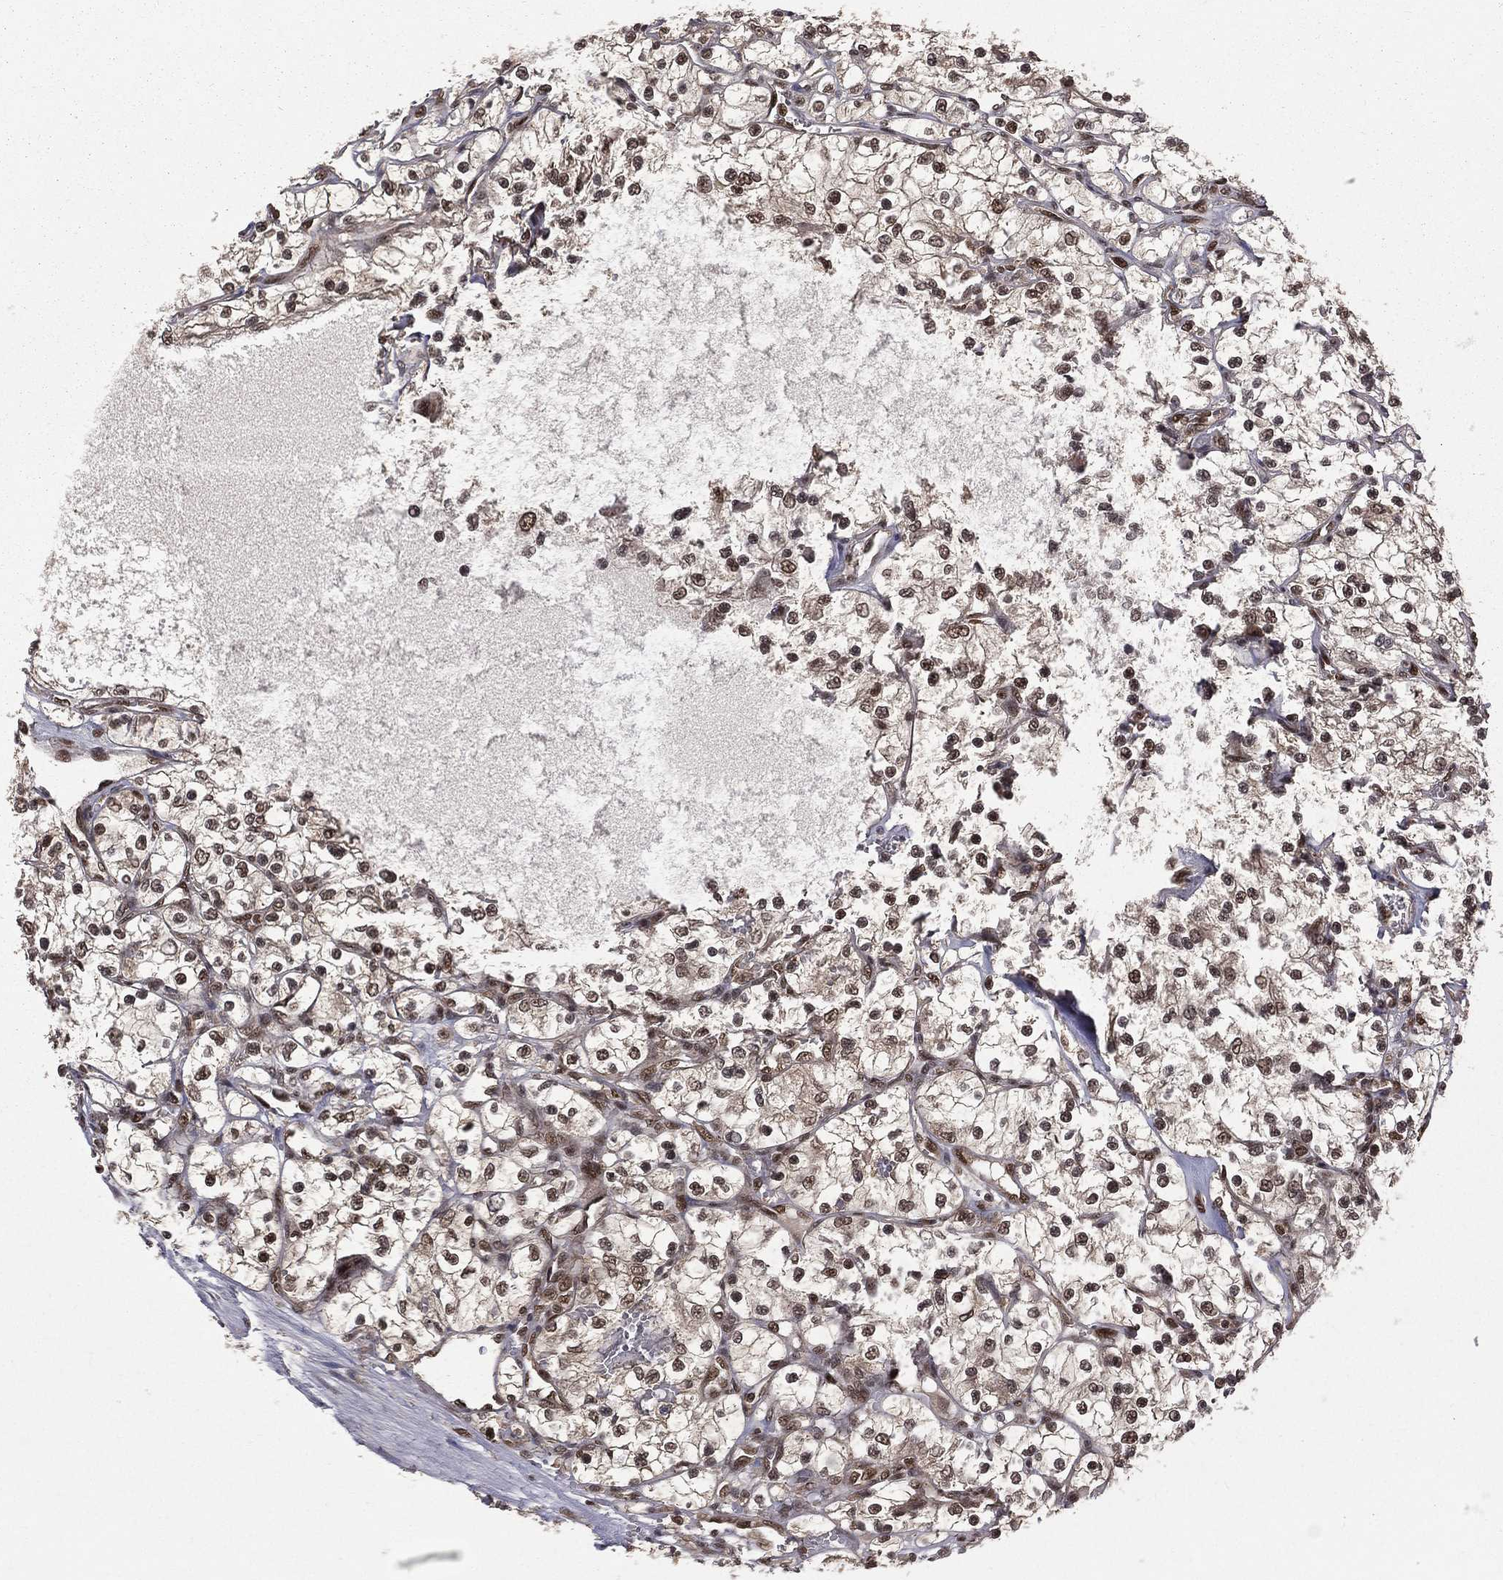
{"staining": {"intensity": "strong", "quantity": "25%-75%", "location": "nuclear"}, "tissue": "renal cancer", "cell_type": "Tumor cells", "image_type": "cancer", "snomed": [{"axis": "morphology", "description": "Adenocarcinoma, NOS"}, {"axis": "topography", "description": "Kidney"}], "caption": "The histopathology image displays a brown stain indicating the presence of a protein in the nuclear of tumor cells in renal adenocarcinoma. (DAB IHC with brightfield microscopy, high magnification).", "gene": "JMJD6", "patient": {"sex": "female", "age": 69}}